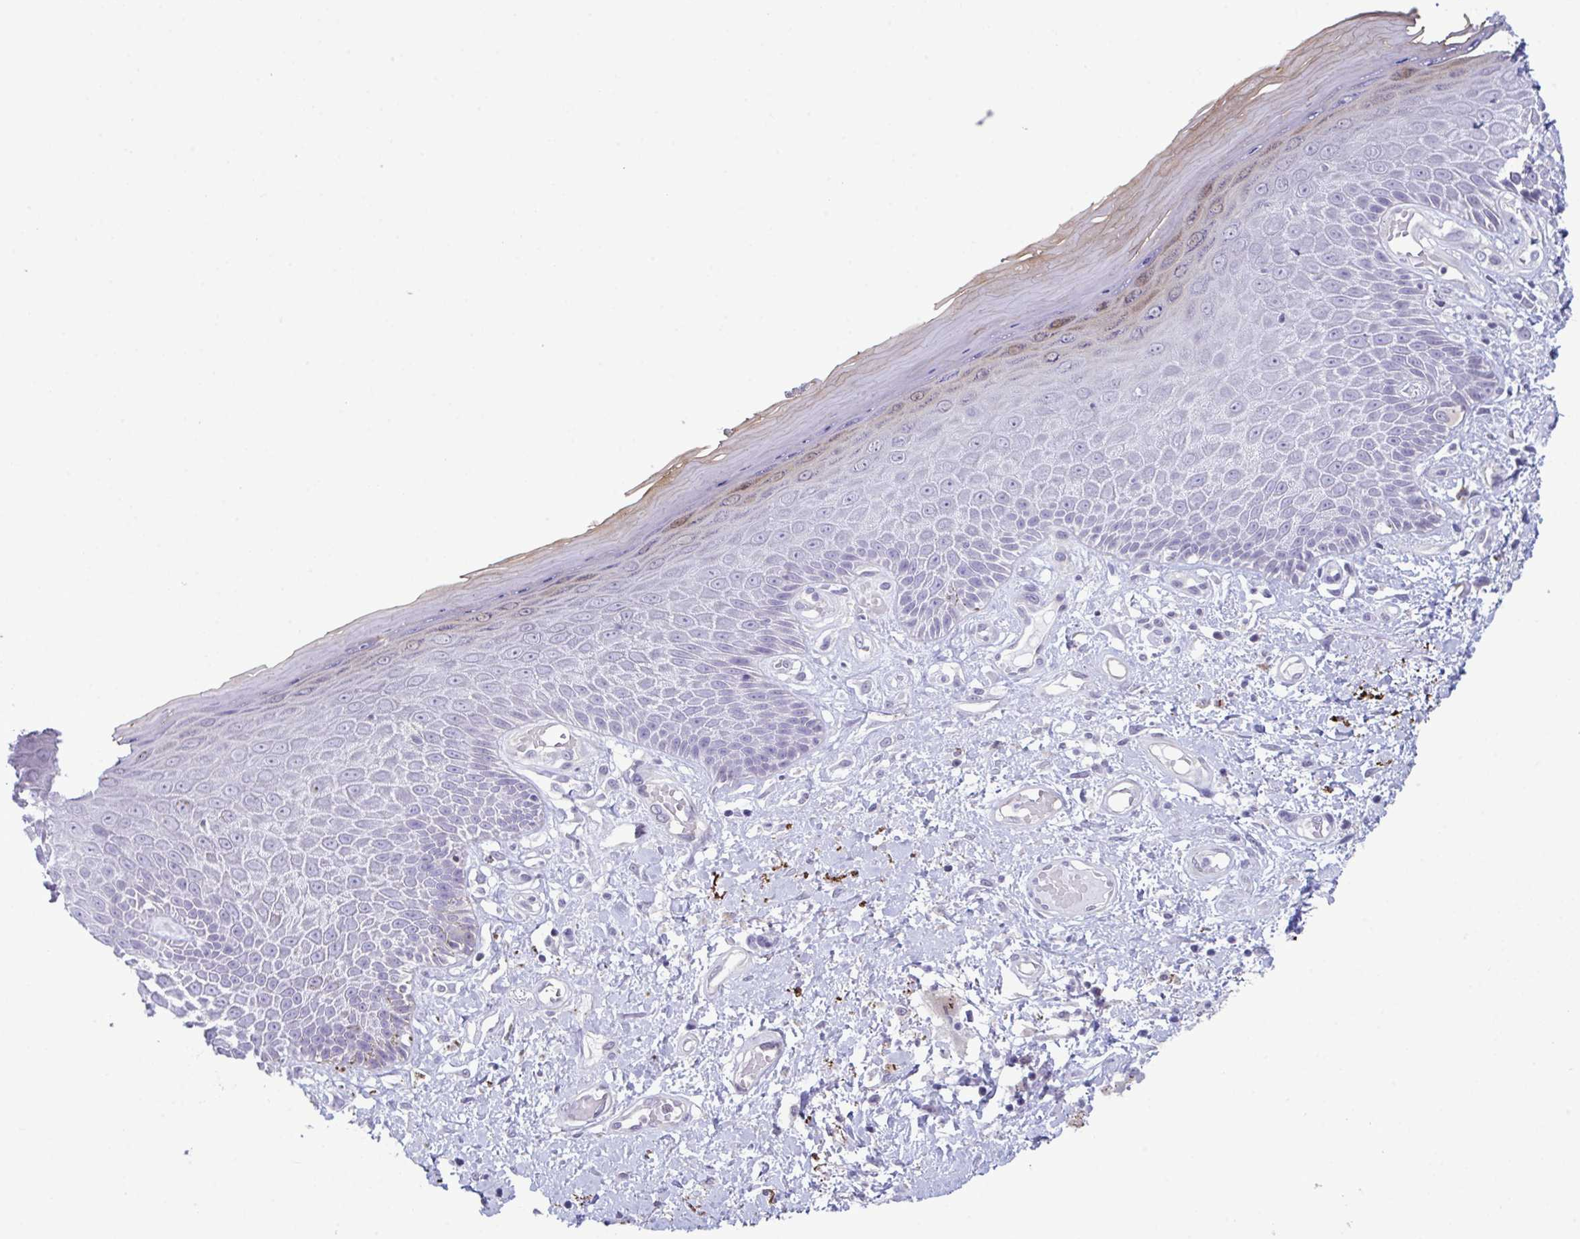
{"staining": {"intensity": "weak", "quantity": "<25%", "location": "cytoplasmic/membranous"}, "tissue": "skin", "cell_type": "Epidermal cells", "image_type": "normal", "snomed": [{"axis": "morphology", "description": "Normal tissue, NOS"}, {"axis": "topography", "description": "Anal"}, {"axis": "topography", "description": "Peripheral nerve tissue"}], "caption": "DAB immunohistochemical staining of unremarkable human skin displays no significant staining in epidermal cells. (Immunohistochemistry (ihc), brightfield microscopy, high magnification).", "gene": "ATP6V0D2", "patient": {"sex": "male", "age": 78}}